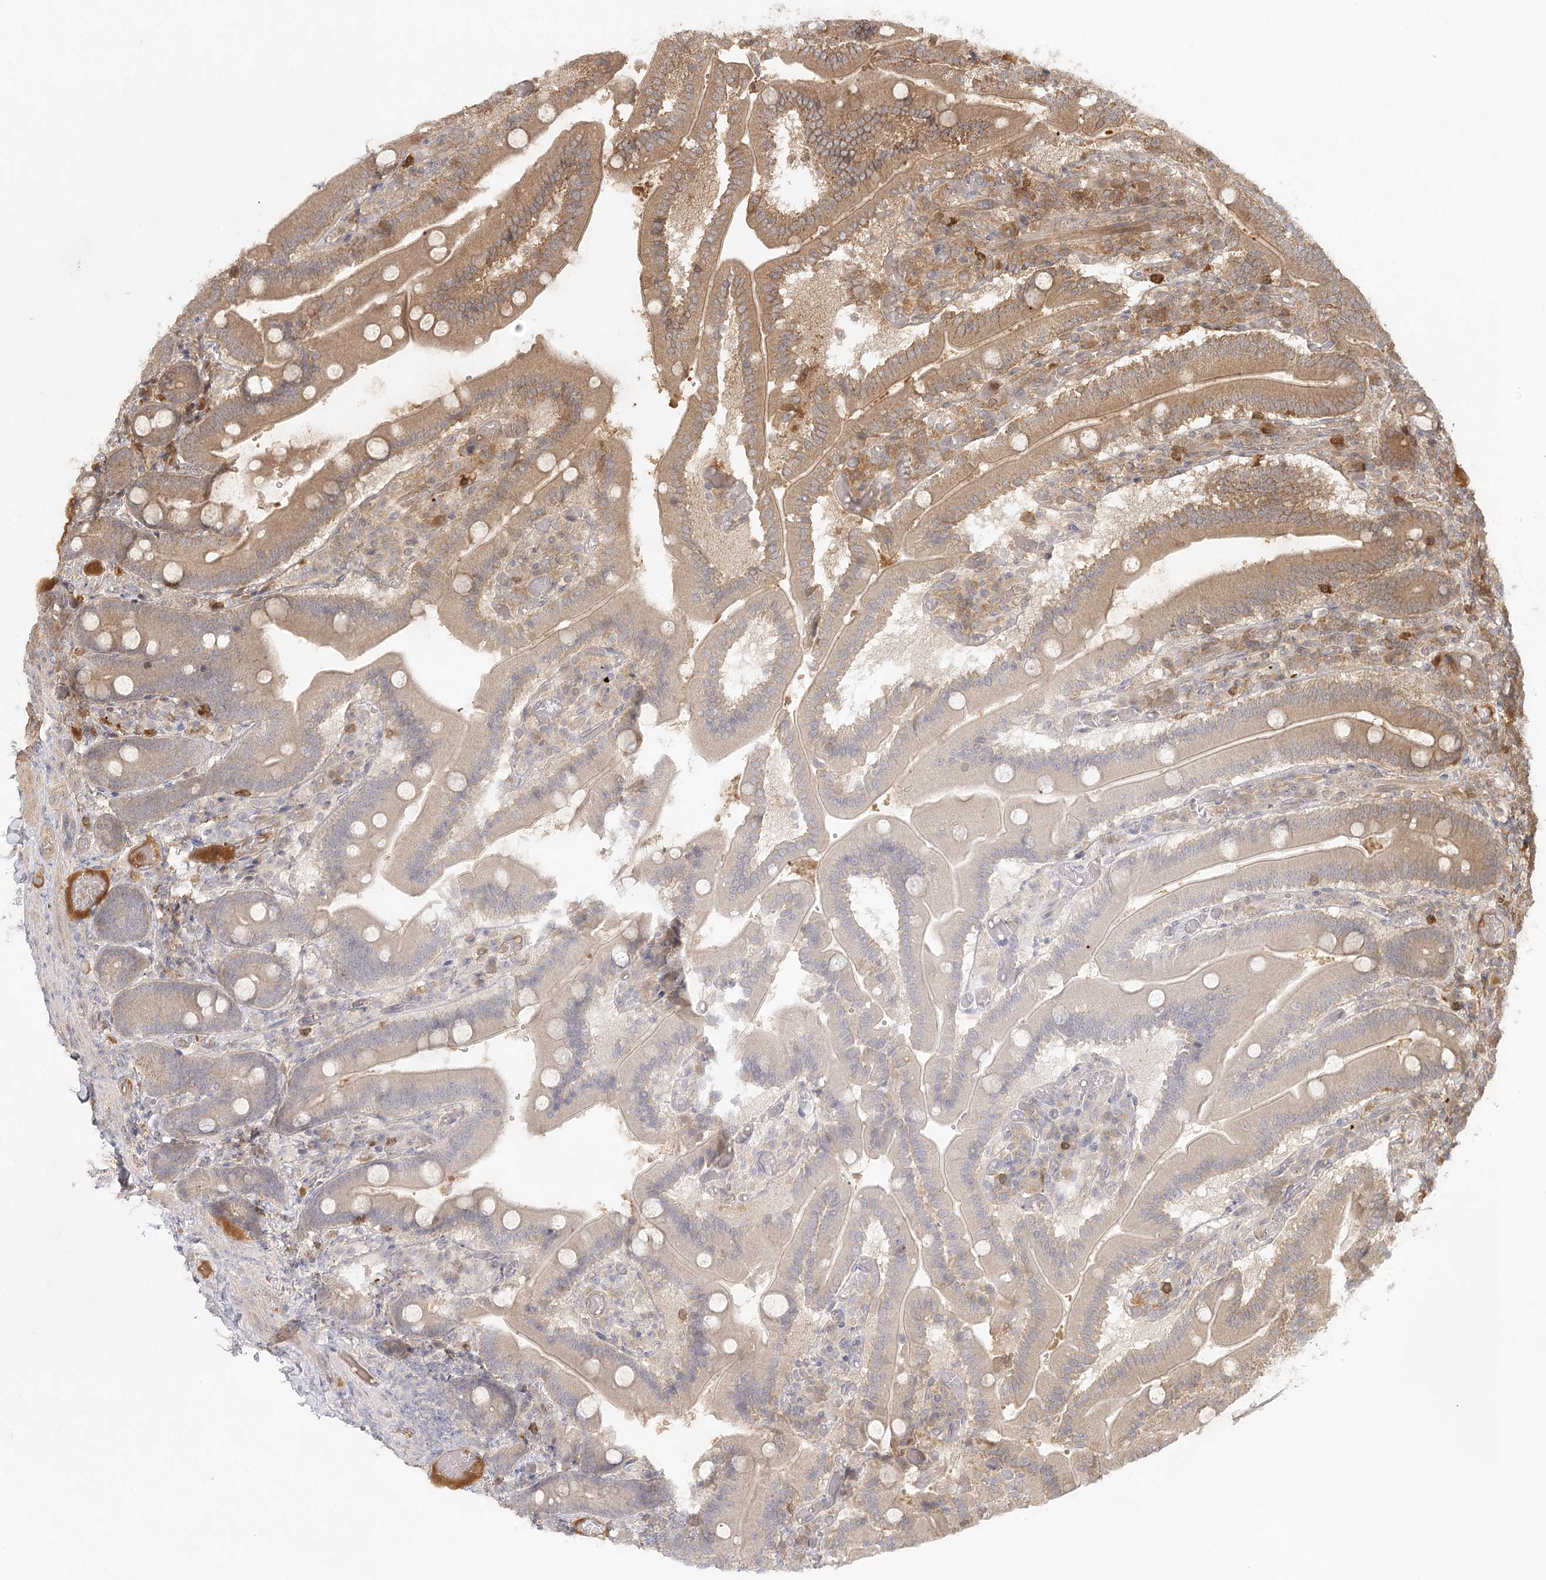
{"staining": {"intensity": "moderate", "quantity": "25%-75%", "location": "cytoplasmic/membranous"}, "tissue": "duodenum", "cell_type": "Glandular cells", "image_type": "normal", "snomed": [{"axis": "morphology", "description": "Normal tissue, NOS"}, {"axis": "topography", "description": "Duodenum"}], "caption": "Moderate cytoplasmic/membranous positivity is present in about 25%-75% of glandular cells in benign duodenum.", "gene": "ARL13A", "patient": {"sex": "female", "age": 62}}